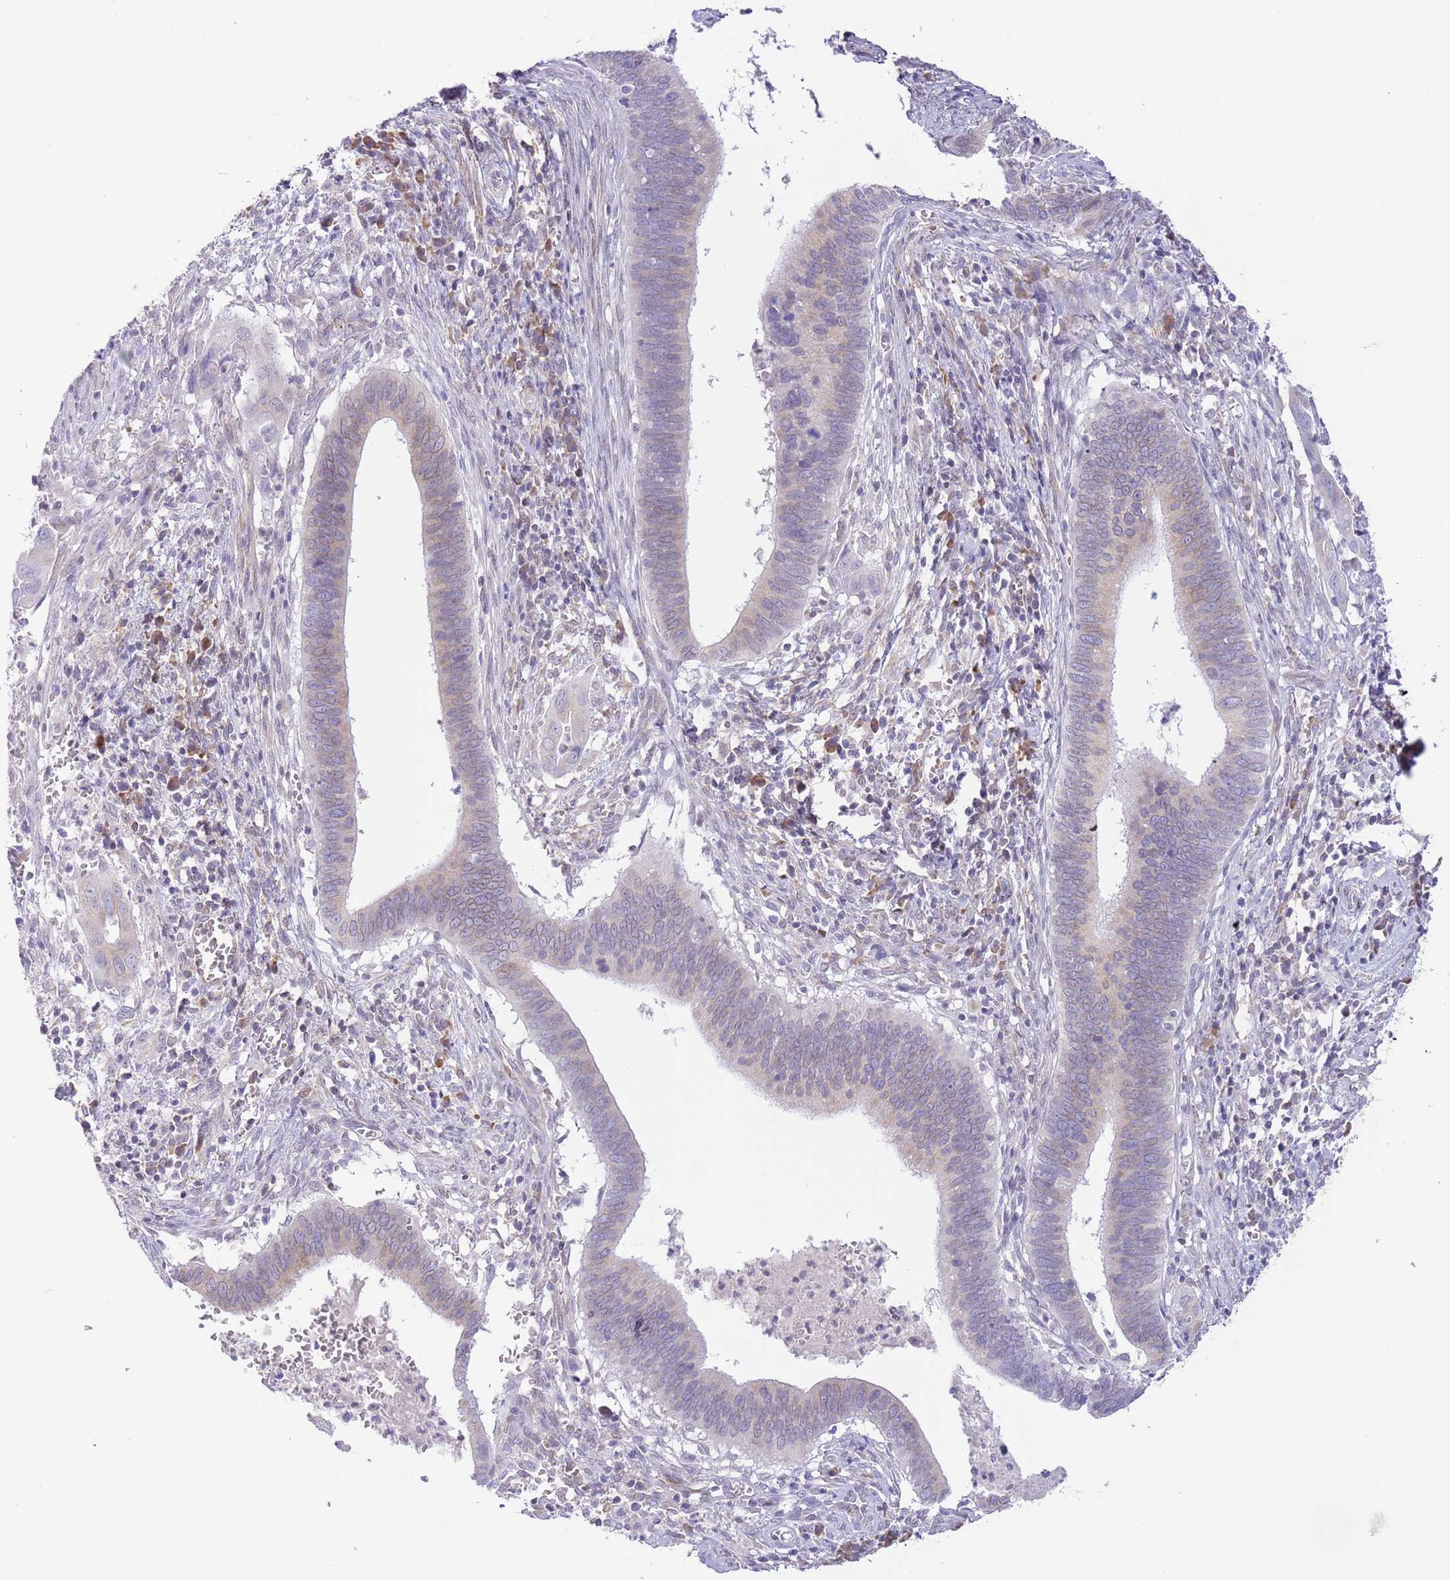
{"staining": {"intensity": "weak", "quantity": "<25%", "location": "cytoplasmic/membranous"}, "tissue": "cervical cancer", "cell_type": "Tumor cells", "image_type": "cancer", "snomed": [{"axis": "morphology", "description": "Adenocarcinoma, NOS"}, {"axis": "topography", "description": "Cervix"}], "caption": "Immunohistochemistry (IHC) of human cervical cancer (adenocarcinoma) shows no positivity in tumor cells. (DAB (3,3'-diaminobenzidine) immunohistochemistry, high magnification).", "gene": "EBPL", "patient": {"sex": "female", "age": 42}}